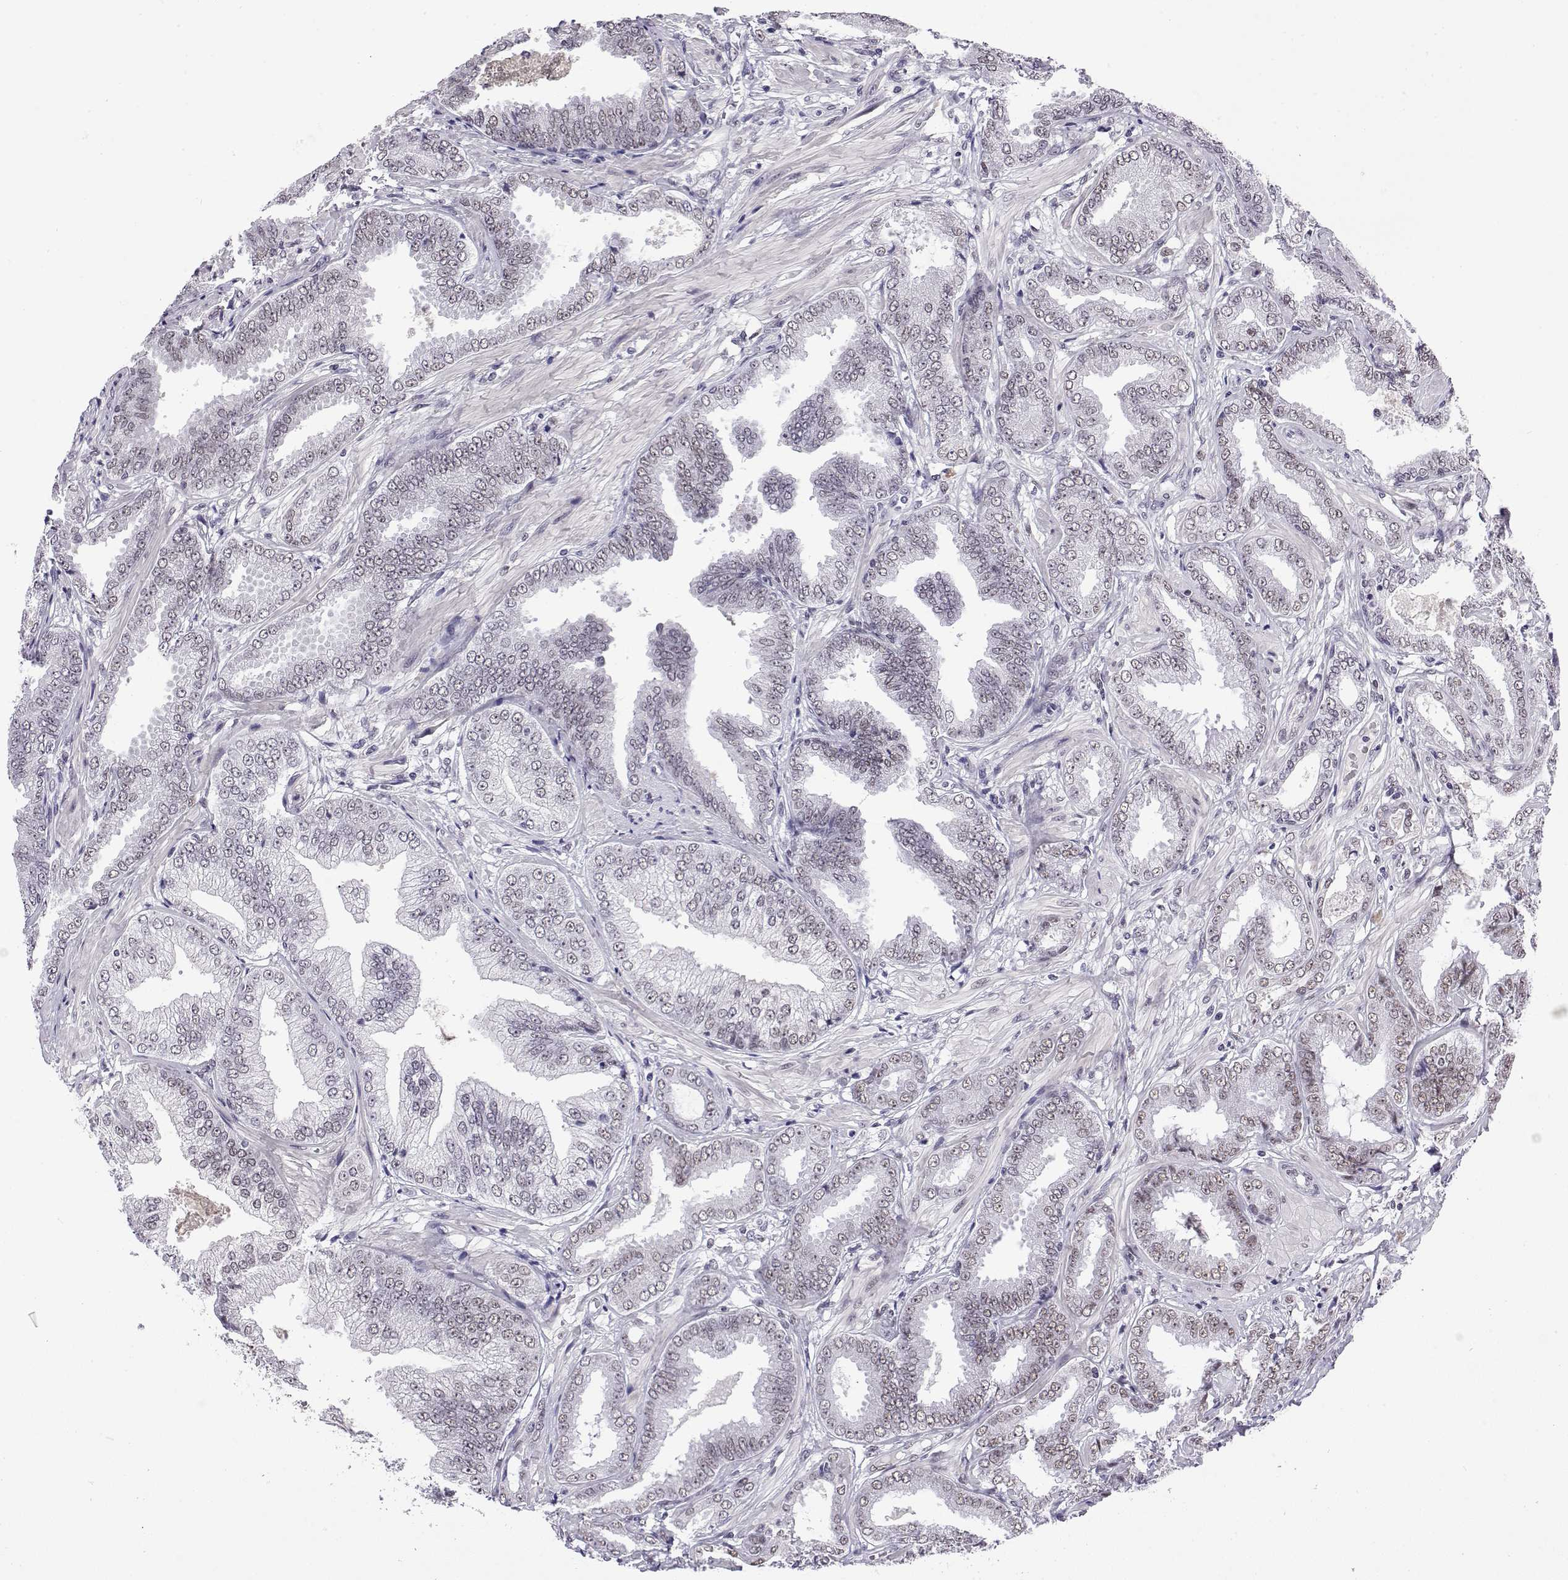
{"staining": {"intensity": "weak", "quantity": "<25%", "location": "nuclear"}, "tissue": "prostate cancer", "cell_type": "Tumor cells", "image_type": "cancer", "snomed": [{"axis": "morphology", "description": "Adenocarcinoma, Low grade"}, {"axis": "topography", "description": "Prostate"}], "caption": "A micrograph of human prostate cancer is negative for staining in tumor cells.", "gene": "POLDIP3", "patient": {"sex": "male", "age": 55}}